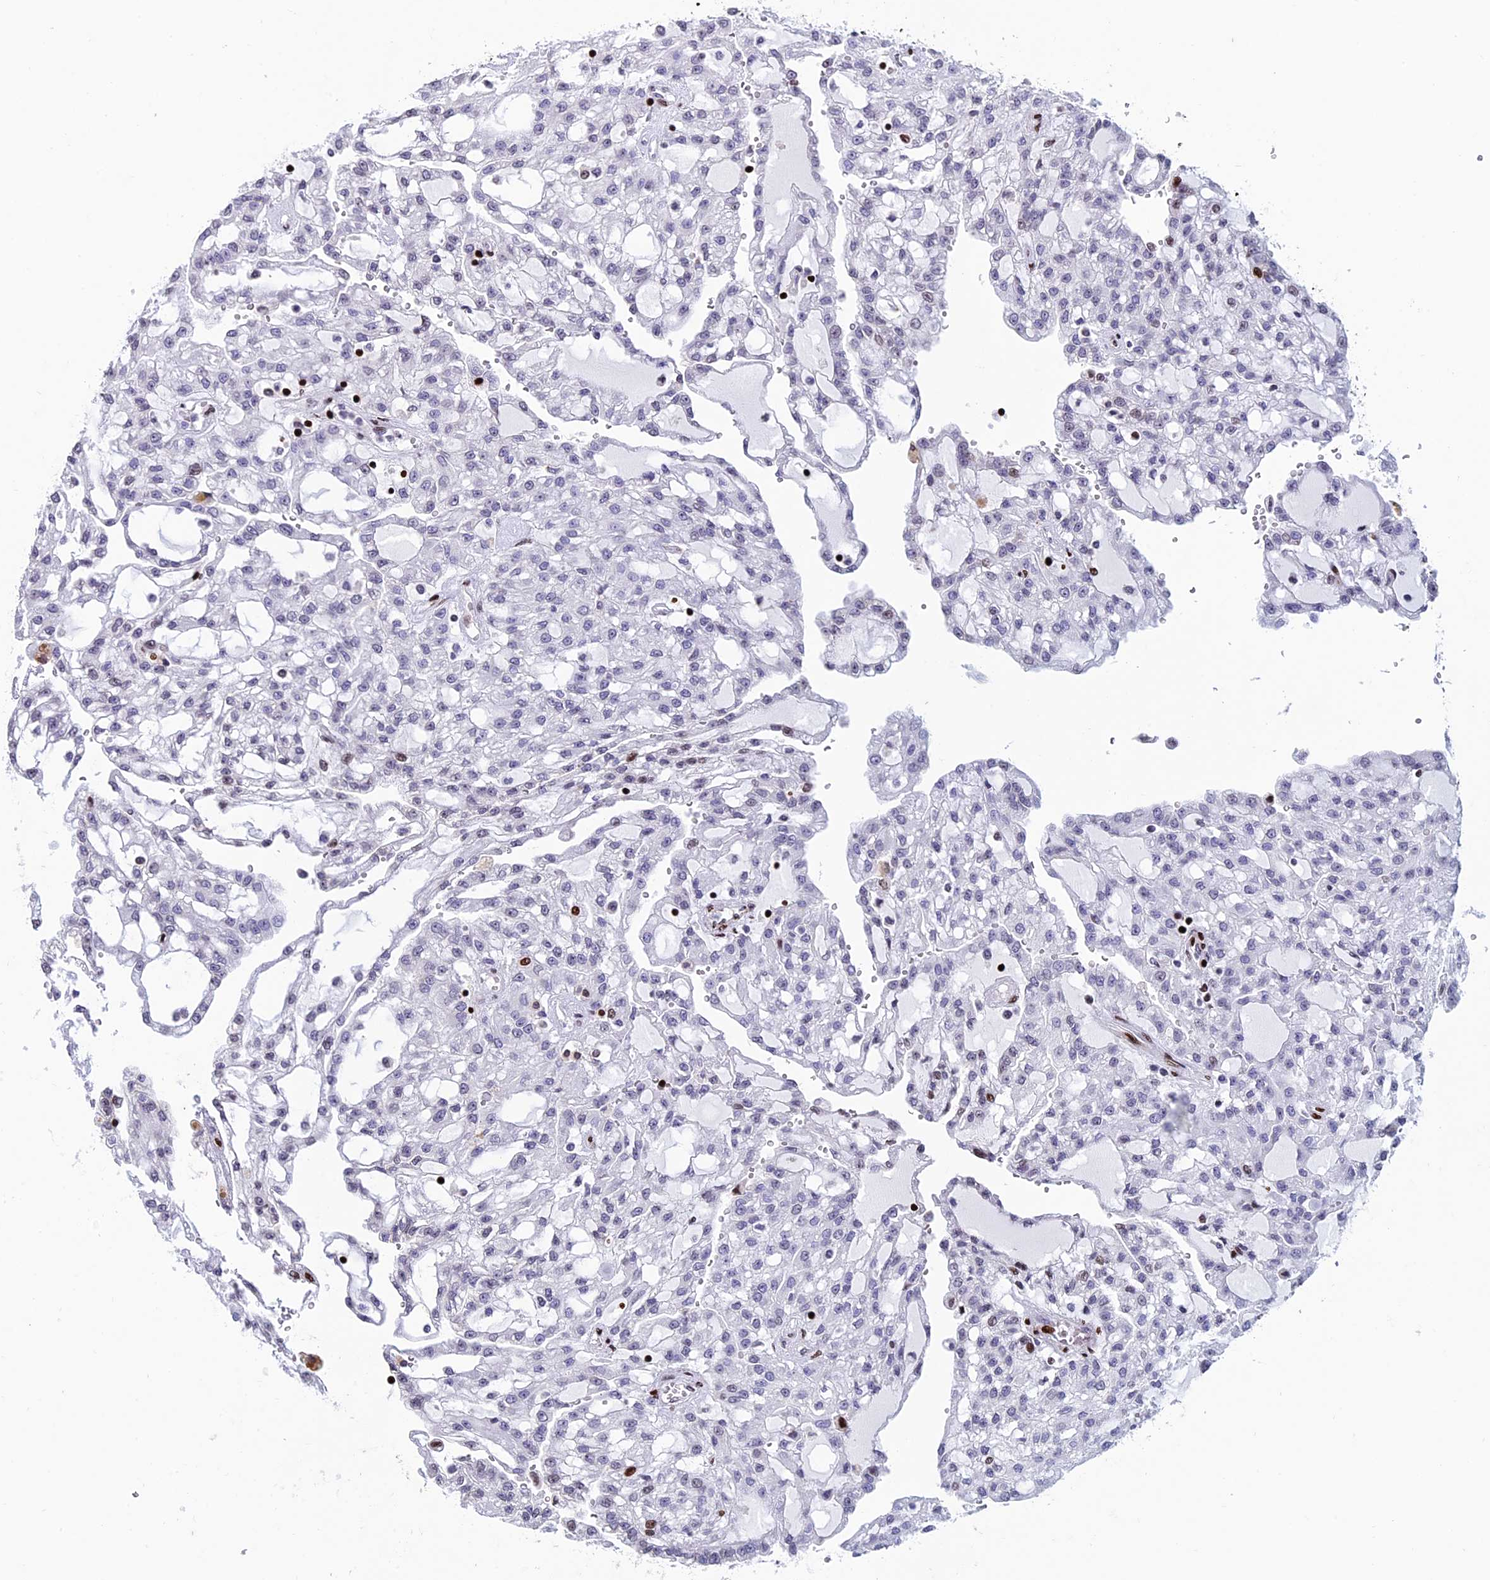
{"staining": {"intensity": "moderate", "quantity": "<25%", "location": "nuclear"}, "tissue": "renal cancer", "cell_type": "Tumor cells", "image_type": "cancer", "snomed": [{"axis": "morphology", "description": "Adenocarcinoma, NOS"}, {"axis": "topography", "description": "Kidney"}], "caption": "Tumor cells demonstrate low levels of moderate nuclear staining in about <25% of cells in human renal cancer (adenocarcinoma). (DAB (3,3'-diaminobenzidine) IHC with brightfield microscopy, high magnification).", "gene": "BTBD3", "patient": {"sex": "male", "age": 63}}